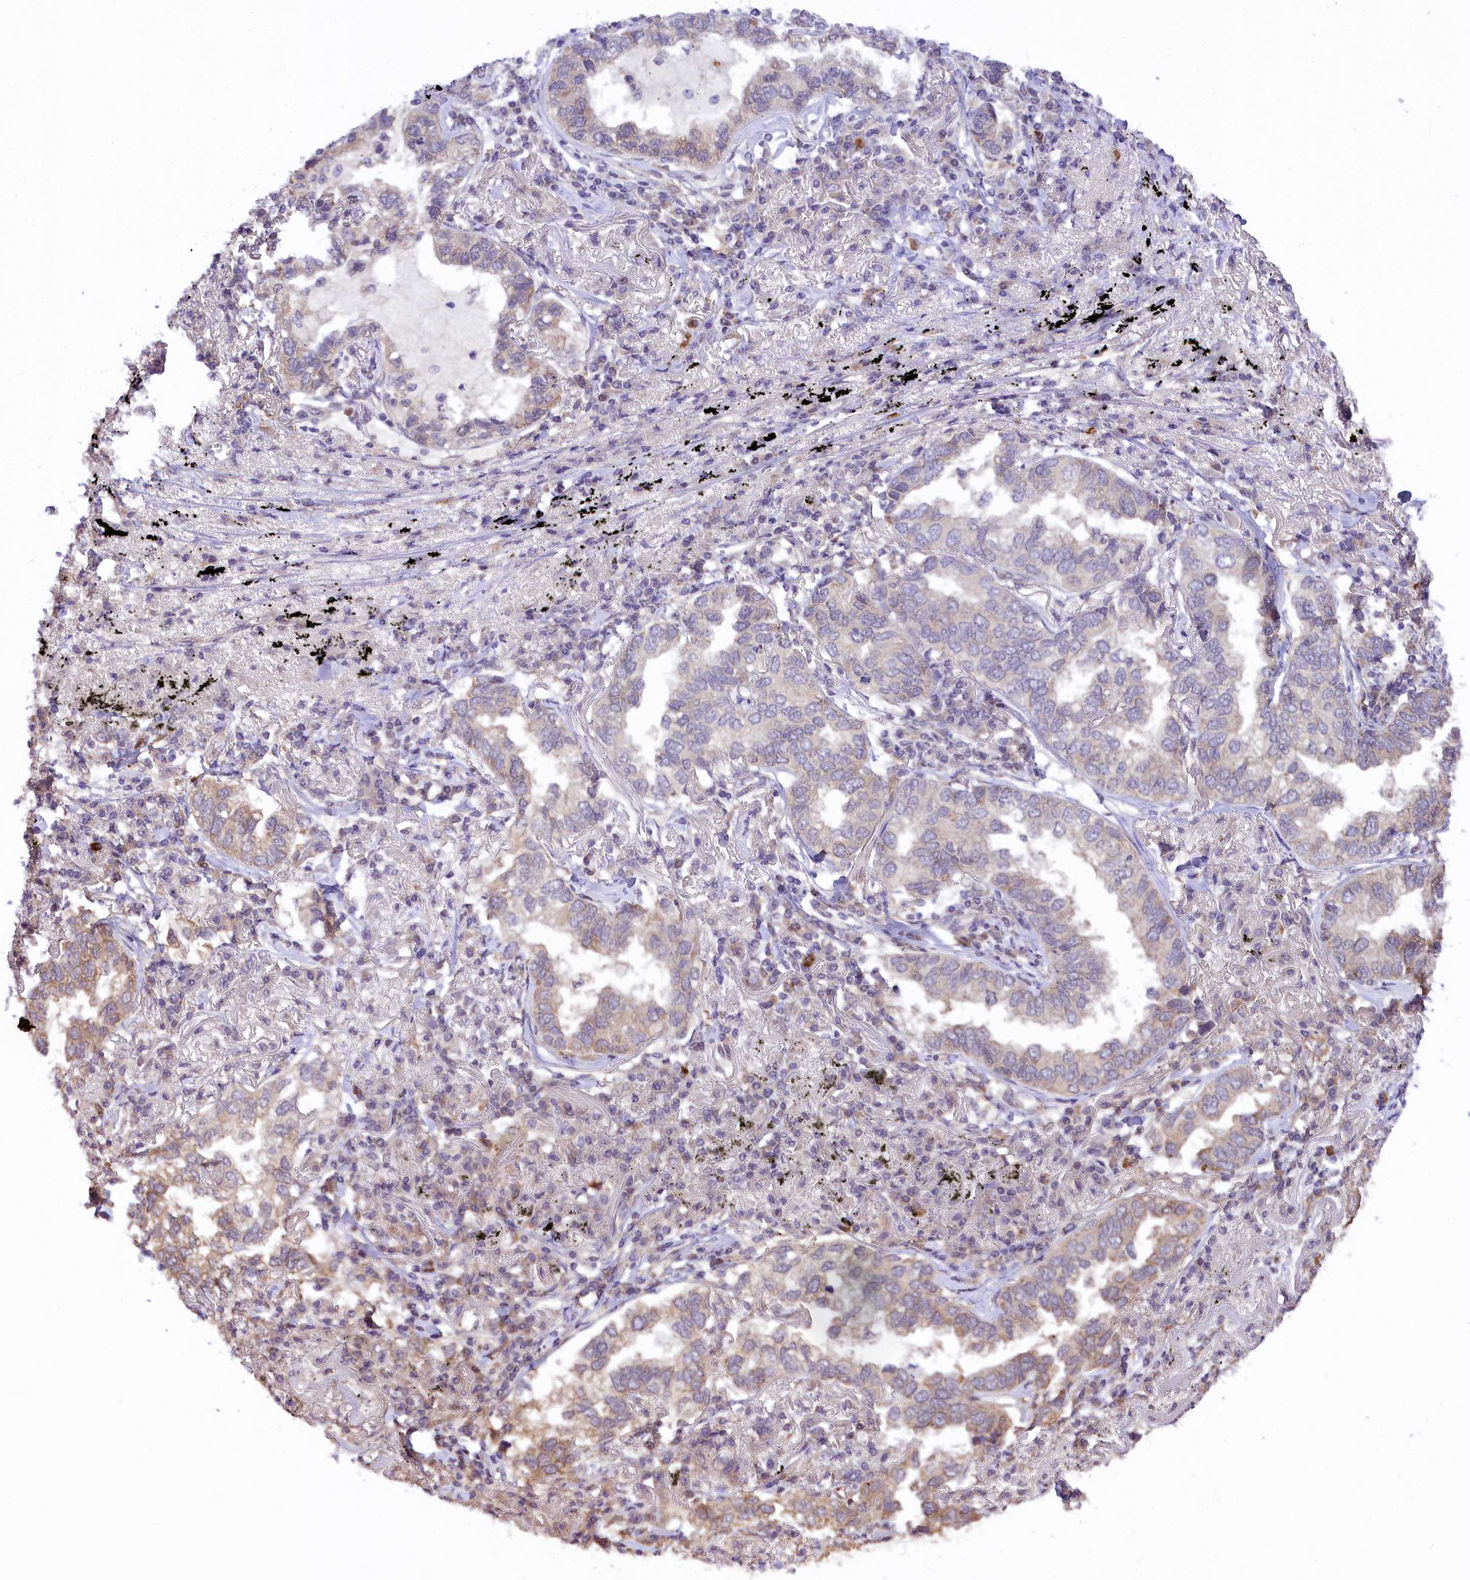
{"staining": {"intensity": "weak", "quantity": "25%-75%", "location": "cytoplasmic/membranous"}, "tissue": "lung cancer", "cell_type": "Tumor cells", "image_type": "cancer", "snomed": [{"axis": "morphology", "description": "Adenocarcinoma, NOS"}, {"axis": "topography", "description": "Lung"}], "caption": "This micrograph demonstrates immunohistochemistry staining of human lung cancer (adenocarcinoma), with low weak cytoplasmic/membranous staining in about 25%-75% of tumor cells.", "gene": "RBBP8", "patient": {"sex": "male", "age": 65}}